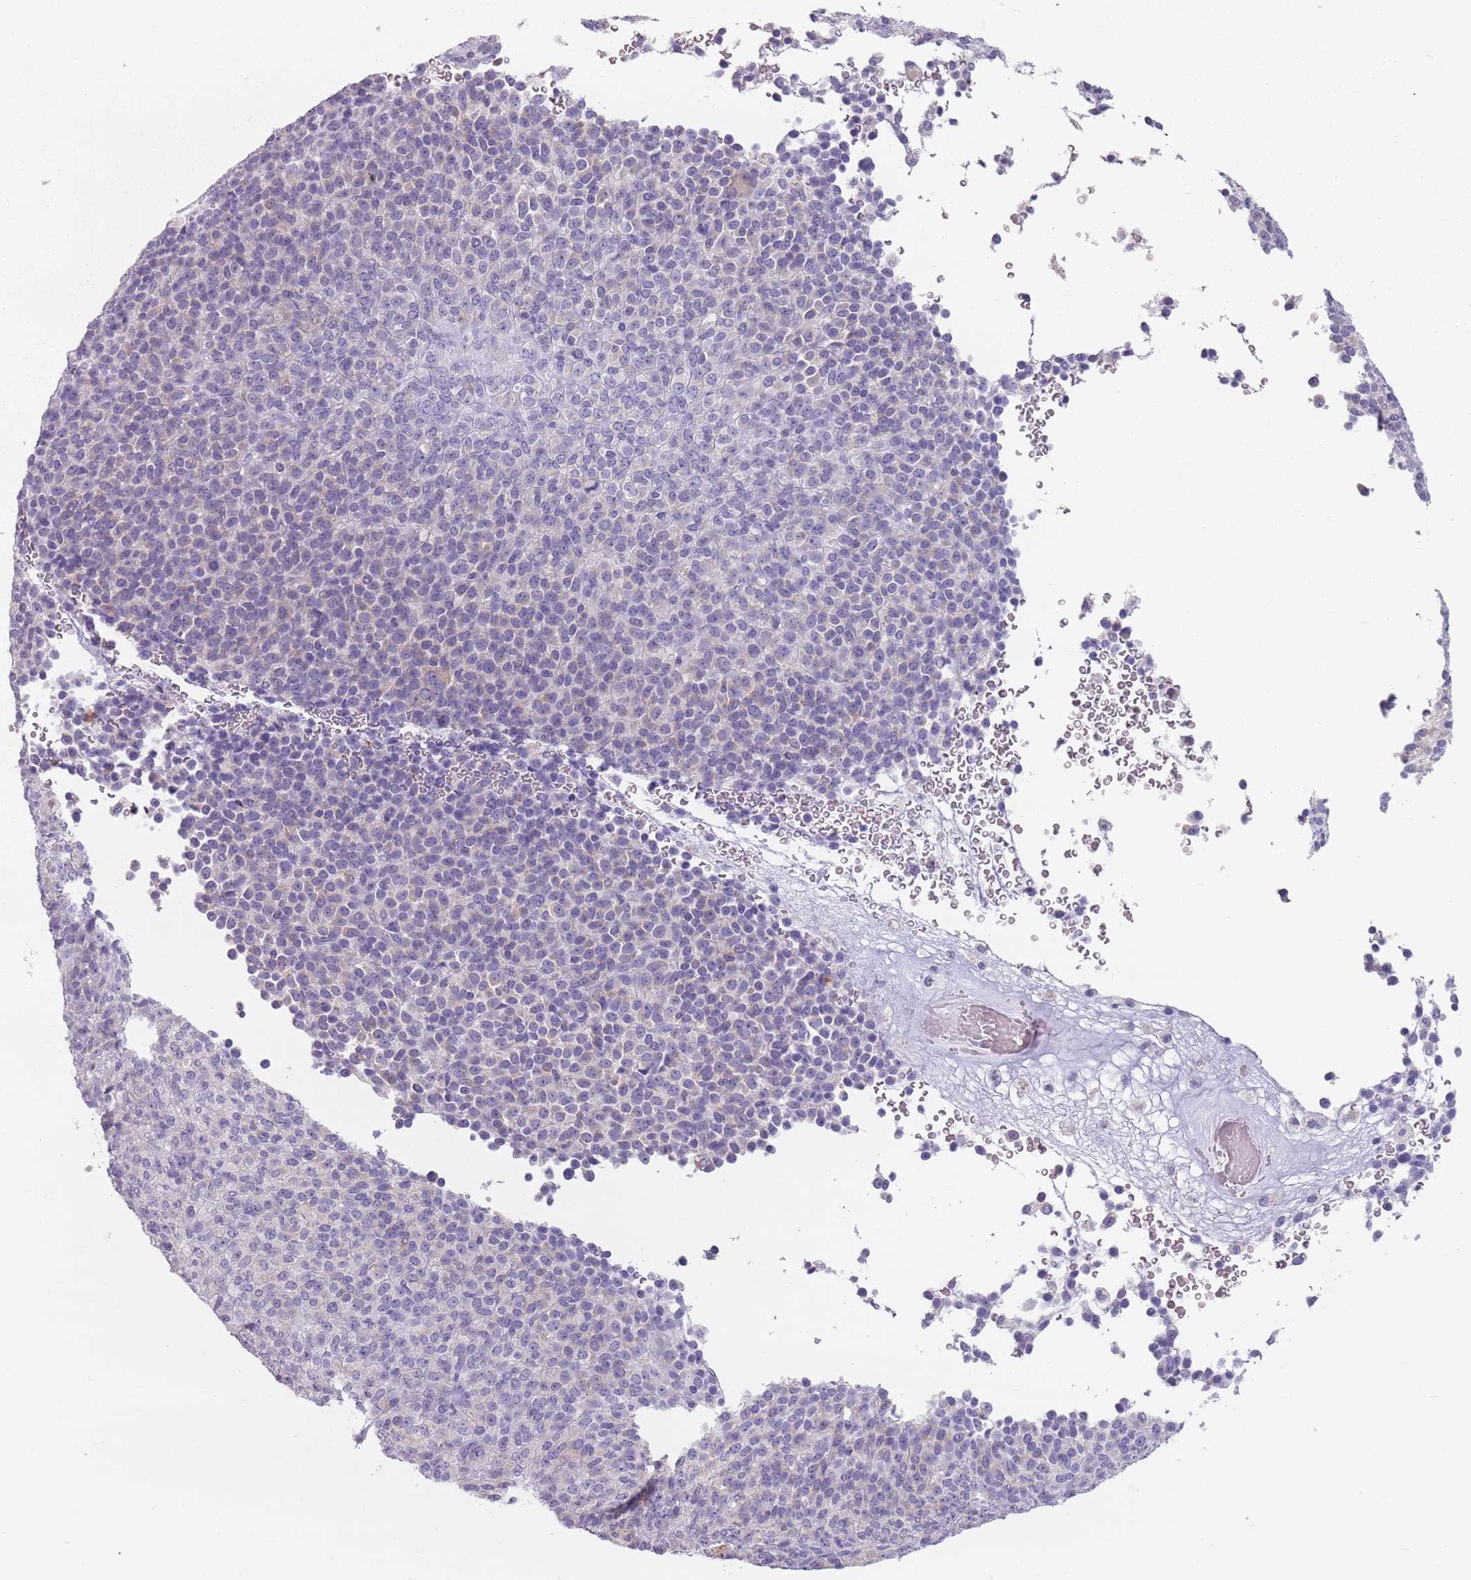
{"staining": {"intensity": "negative", "quantity": "none", "location": "none"}, "tissue": "melanoma", "cell_type": "Tumor cells", "image_type": "cancer", "snomed": [{"axis": "morphology", "description": "Malignant melanoma, Metastatic site"}, {"axis": "topography", "description": "Brain"}], "caption": "Immunohistochemistry photomicrograph of human melanoma stained for a protein (brown), which demonstrates no staining in tumor cells.", "gene": "ZNF584", "patient": {"sex": "female", "age": 56}}